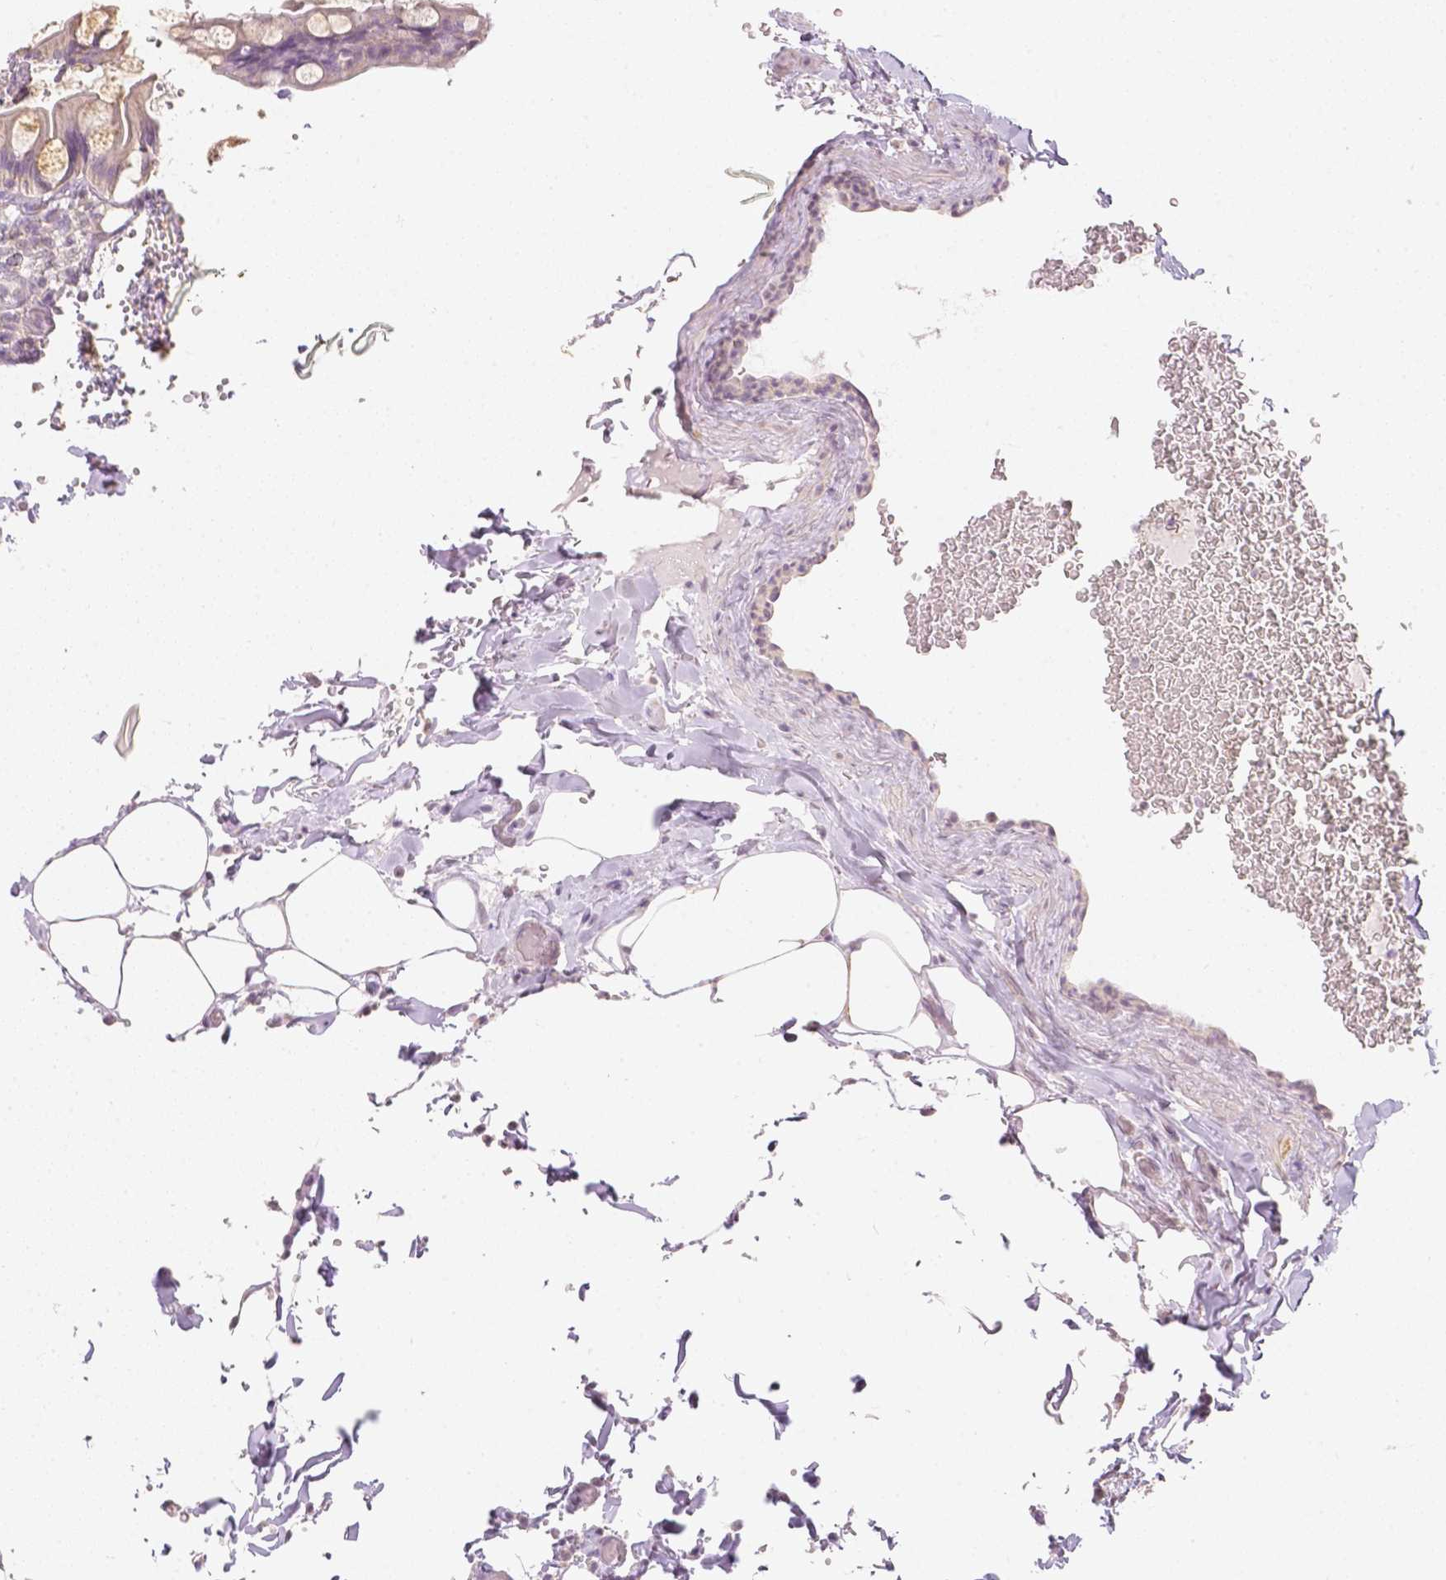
{"staining": {"intensity": "moderate", "quantity": ">75%", "location": "cytoplasmic/membranous"}, "tissue": "small intestine", "cell_type": "Glandular cells", "image_type": "normal", "snomed": [{"axis": "morphology", "description": "Normal tissue, NOS"}, {"axis": "topography", "description": "Small intestine"}], "caption": "Moderate cytoplasmic/membranous expression for a protein is identified in approximately >75% of glandular cells of unremarkable small intestine using immunohistochemistry (IHC).", "gene": "NVL", "patient": {"sex": "male", "age": 70}}